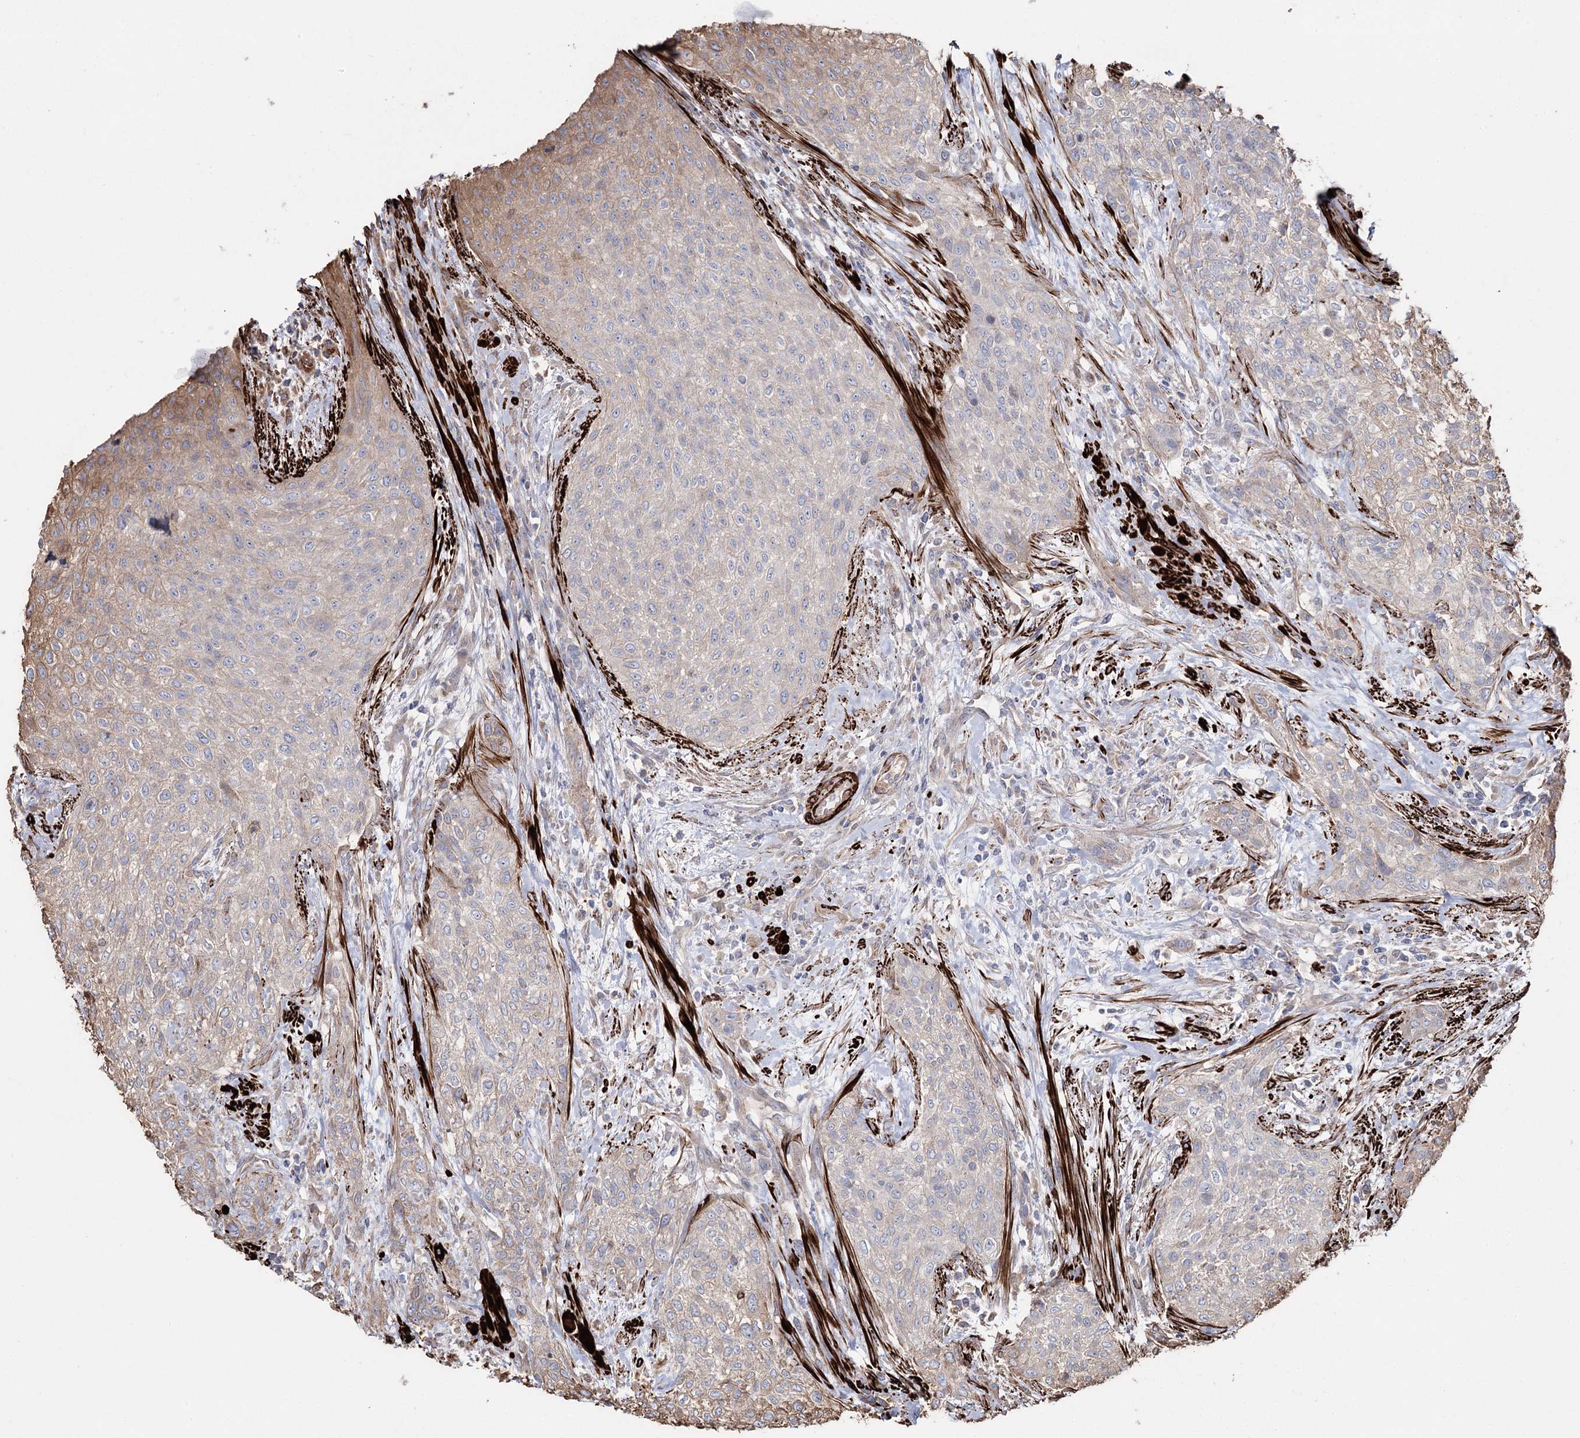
{"staining": {"intensity": "moderate", "quantity": "25%-75%", "location": "cytoplasmic/membranous"}, "tissue": "urothelial cancer", "cell_type": "Tumor cells", "image_type": "cancer", "snomed": [{"axis": "morphology", "description": "Normal tissue, NOS"}, {"axis": "morphology", "description": "Urothelial carcinoma, NOS"}, {"axis": "topography", "description": "Urinary bladder"}, {"axis": "topography", "description": "Peripheral nerve tissue"}], "caption": "Protein staining of transitional cell carcinoma tissue shows moderate cytoplasmic/membranous positivity in approximately 25%-75% of tumor cells.", "gene": "SUMF1", "patient": {"sex": "male", "age": 35}}